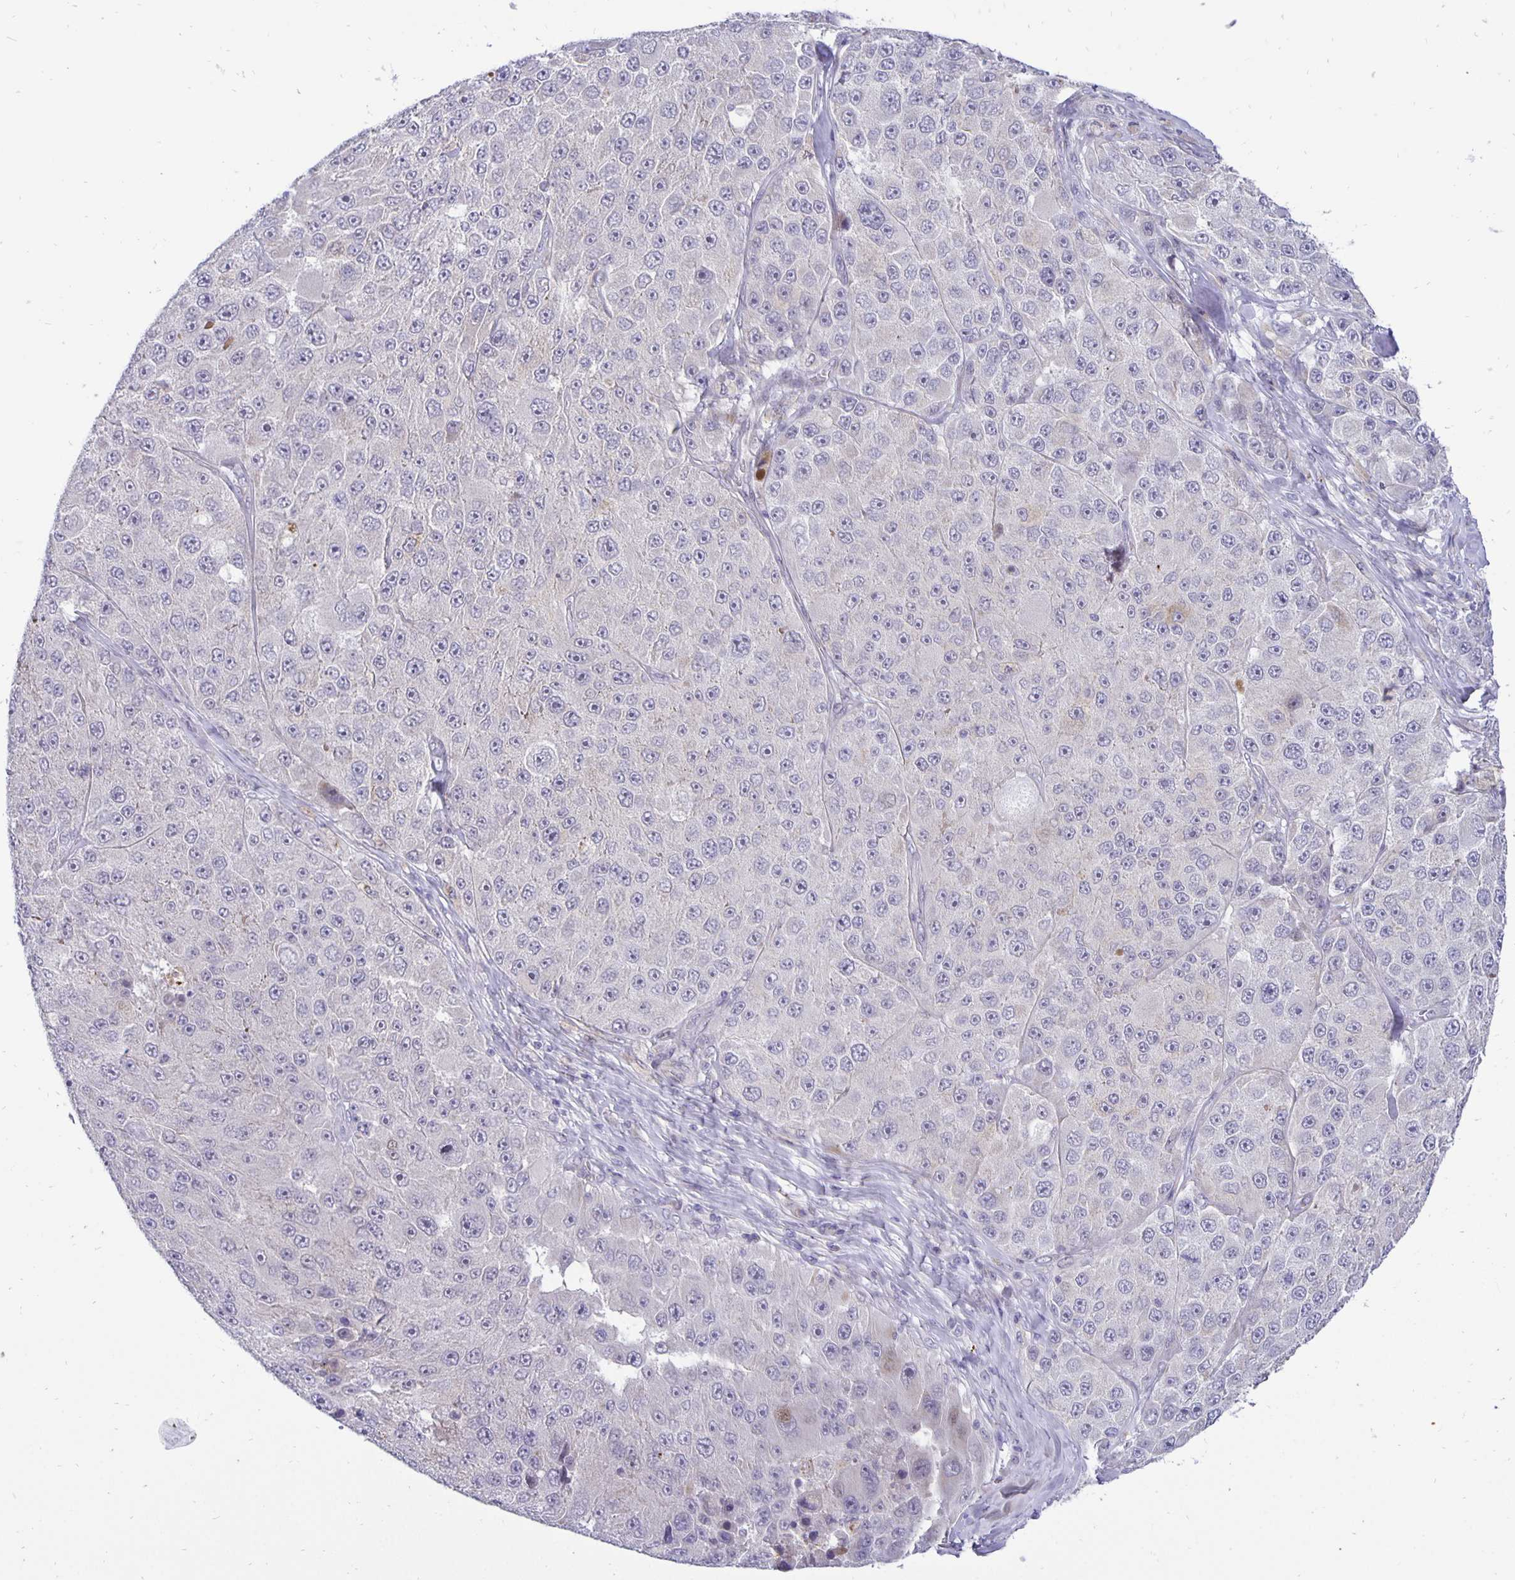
{"staining": {"intensity": "negative", "quantity": "none", "location": "none"}, "tissue": "melanoma", "cell_type": "Tumor cells", "image_type": "cancer", "snomed": [{"axis": "morphology", "description": "Malignant melanoma, Metastatic site"}, {"axis": "topography", "description": "Lymph node"}], "caption": "Immunohistochemistry (IHC) of malignant melanoma (metastatic site) displays no expression in tumor cells.", "gene": "ERBB2", "patient": {"sex": "male", "age": 62}}